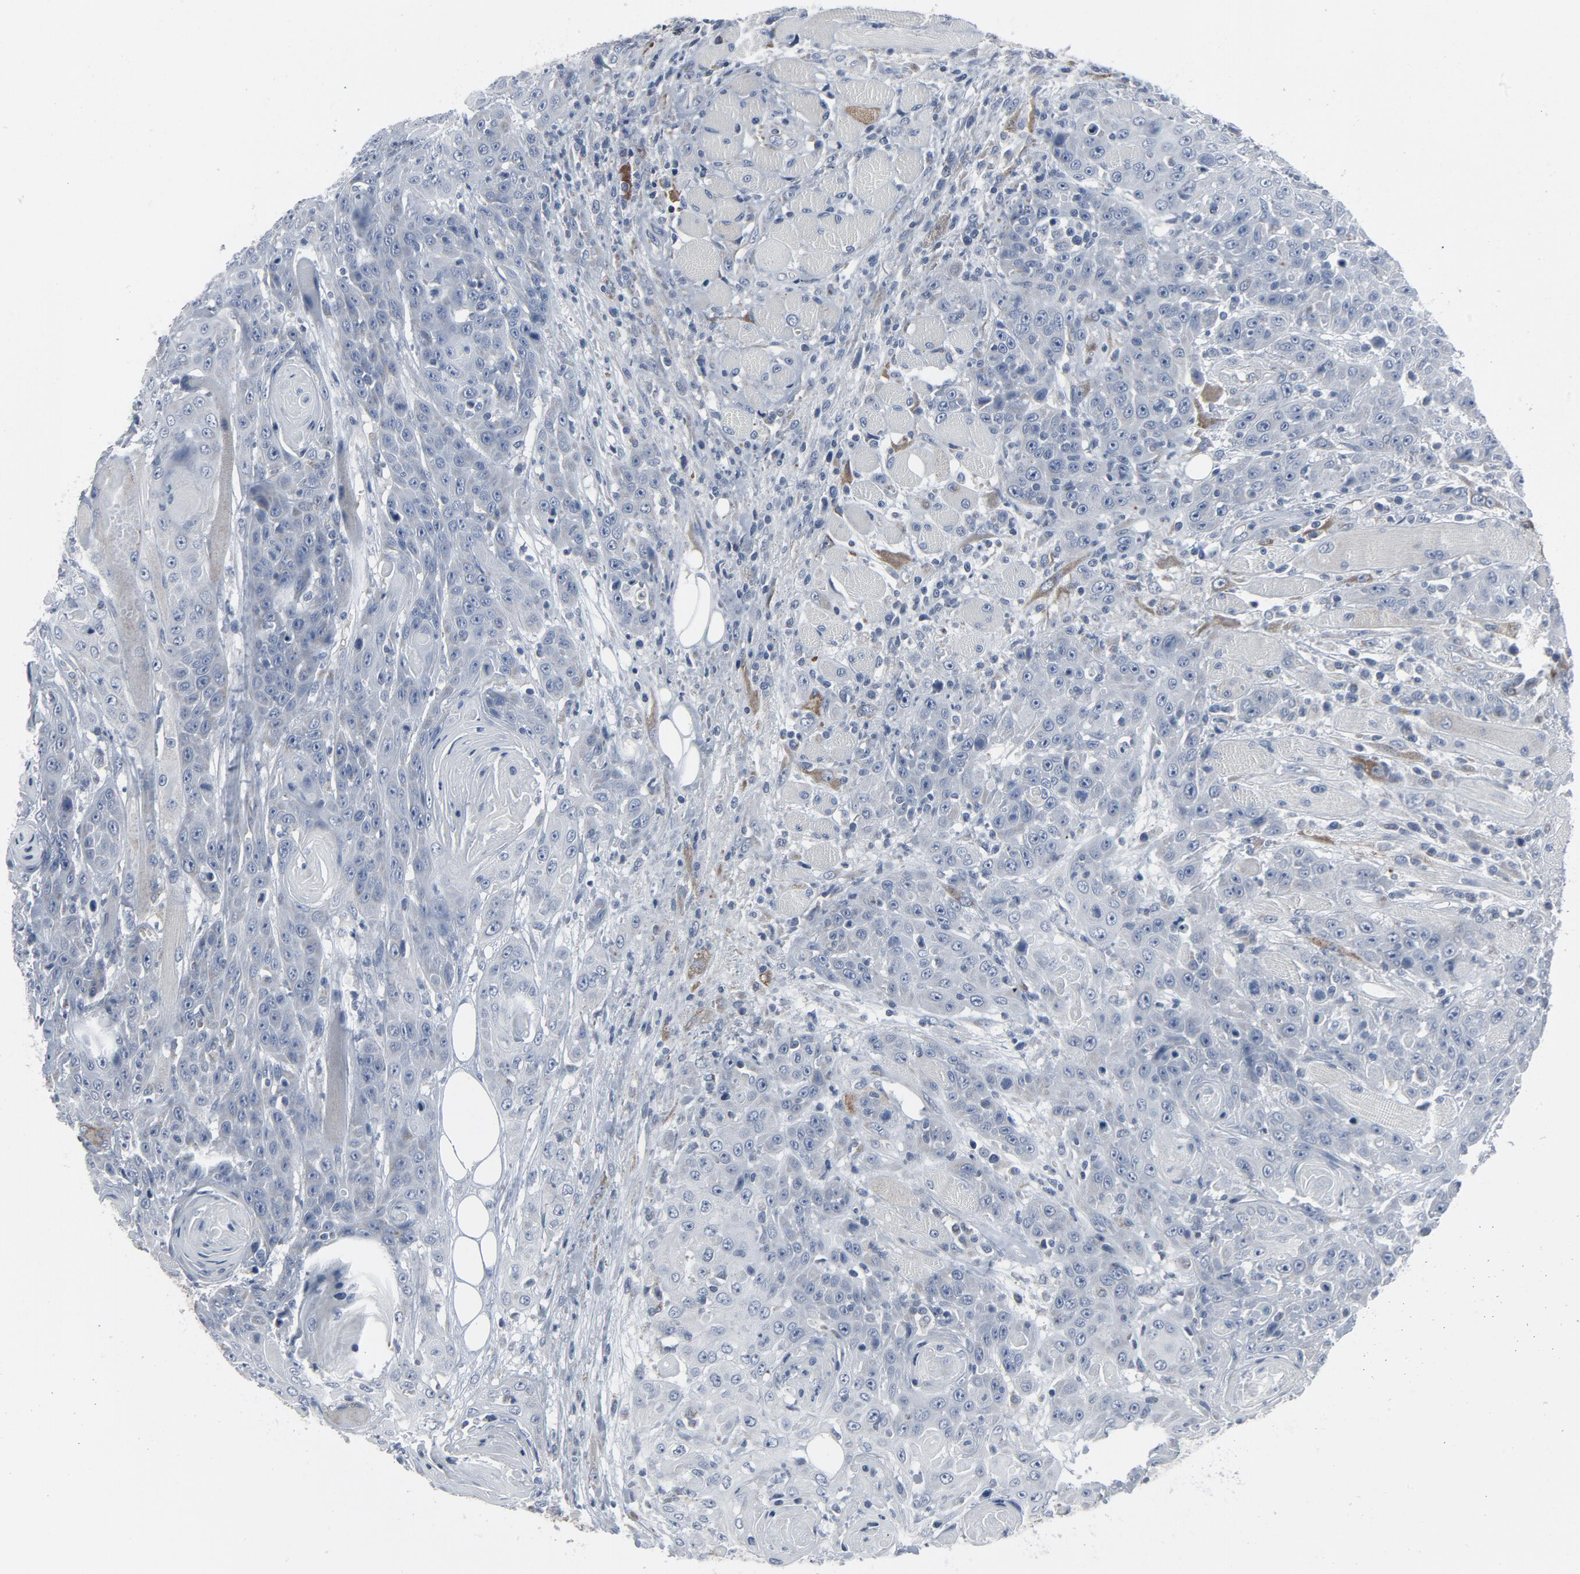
{"staining": {"intensity": "weak", "quantity": "<25%", "location": "cytoplasmic/membranous"}, "tissue": "head and neck cancer", "cell_type": "Tumor cells", "image_type": "cancer", "snomed": [{"axis": "morphology", "description": "Squamous cell carcinoma, NOS"}, {"axis": "topography", "description": "Head-Neck"}], "caption": "A micrograph of human head and neck cancer (squamous cell carcinoma) is negative for staining in tumor cells.", "gene": "GPX2", "patient": {"sex": "female", "age": 84}}